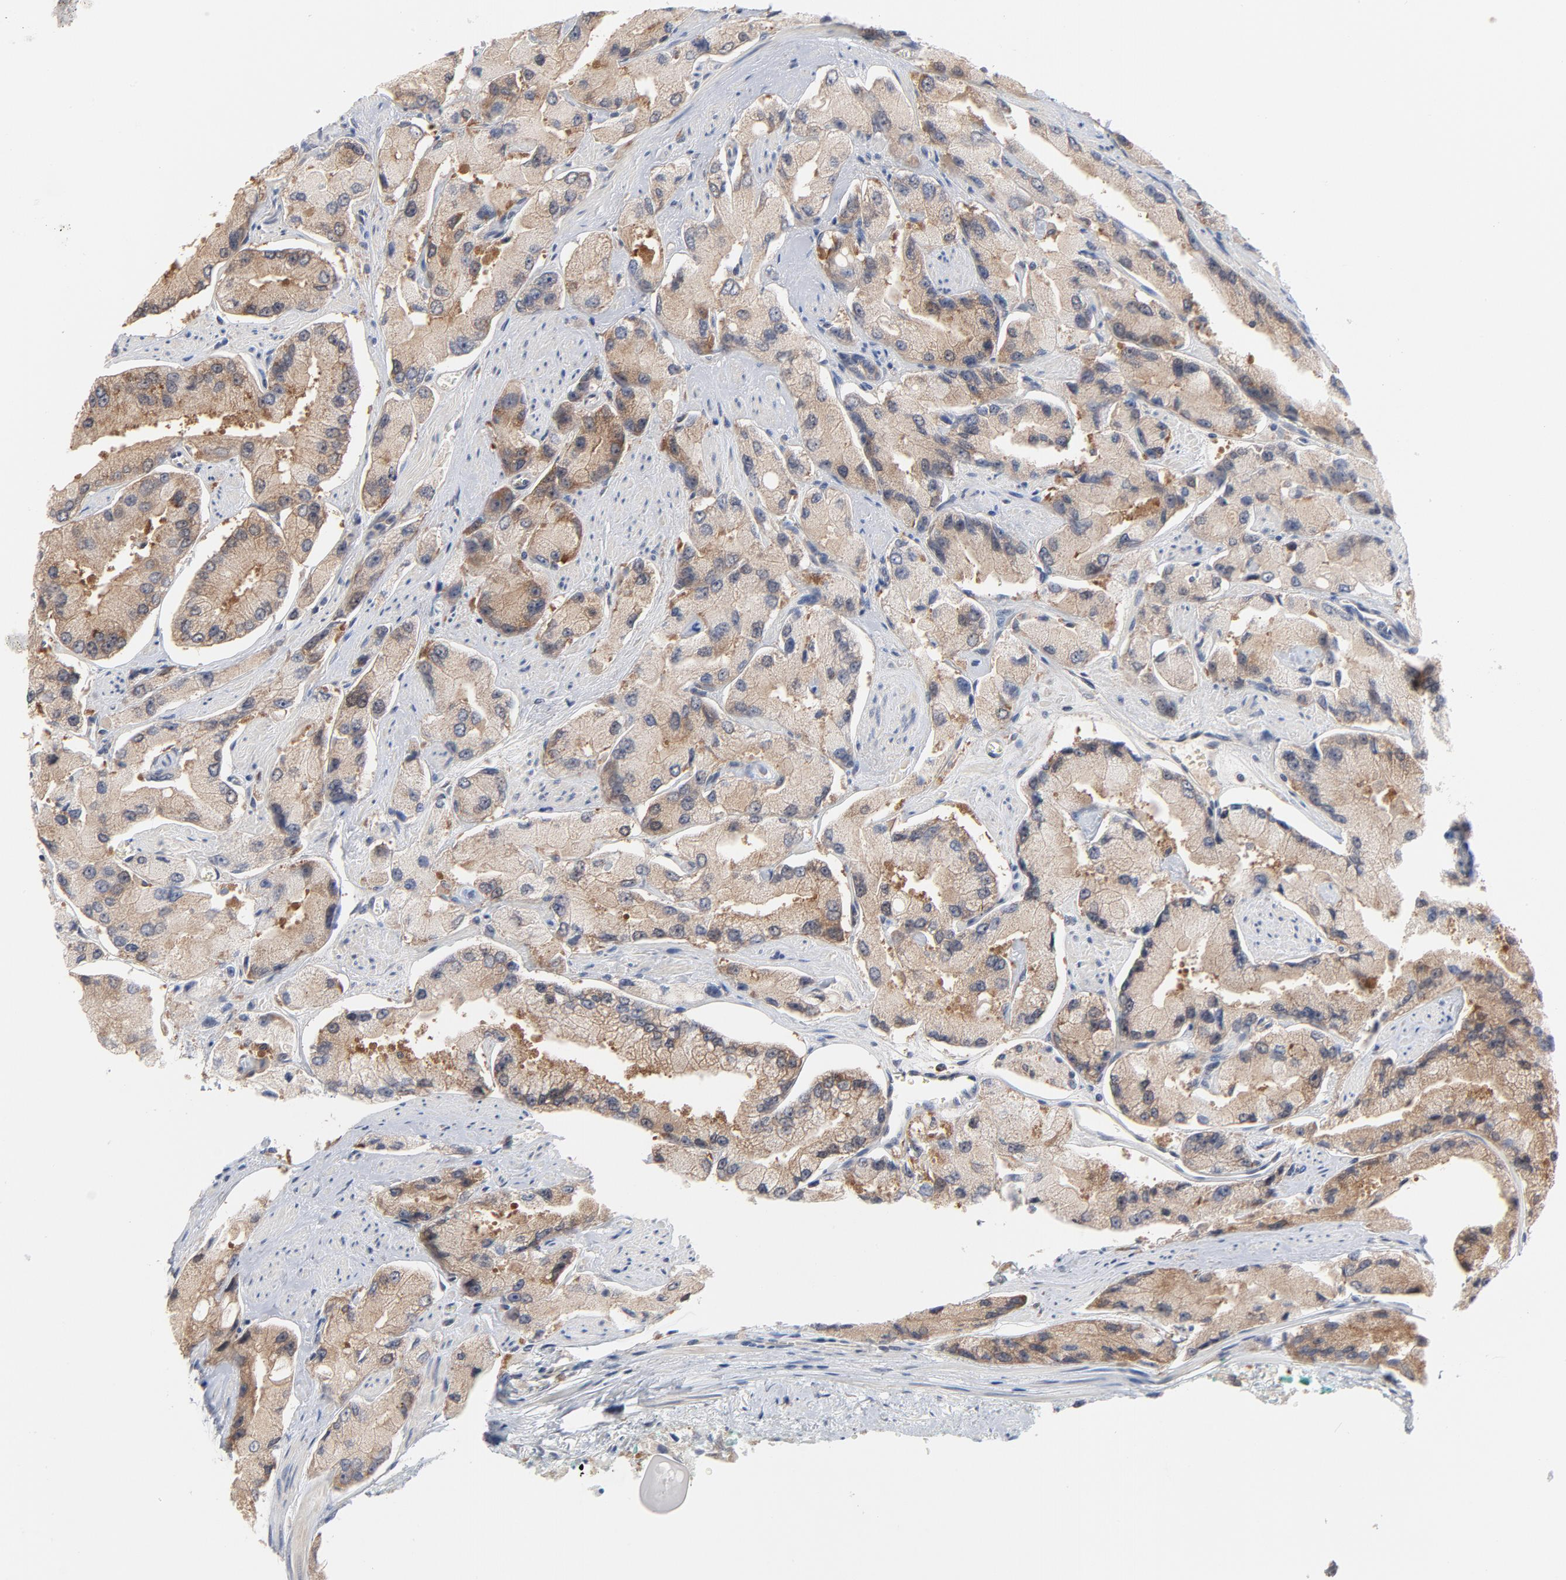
{"staining": {"intensity": "weak", "quantity": ">75%", "location": "cytoplasmic/membranous"}, "tissue": "prostate cancer", "cell_type": "Tumor cells", "image_type": "cancer", "snomed": [{"axis": "morphology", "description": "Adenocarcinoma, High grade"}, {"axis": "topography", "description": "Prostate"}], "caption": "Immunohistochemistry (DAB (3,3'-diaminobenzidine)) staining of human prostate high-grade adenocarcinoma reveals weak cytoplasmic/membranous protein expression in approximately >75% of tumor cells.", "gene": "UBL4A", "patient": {"sex": "male", "age": 58}}